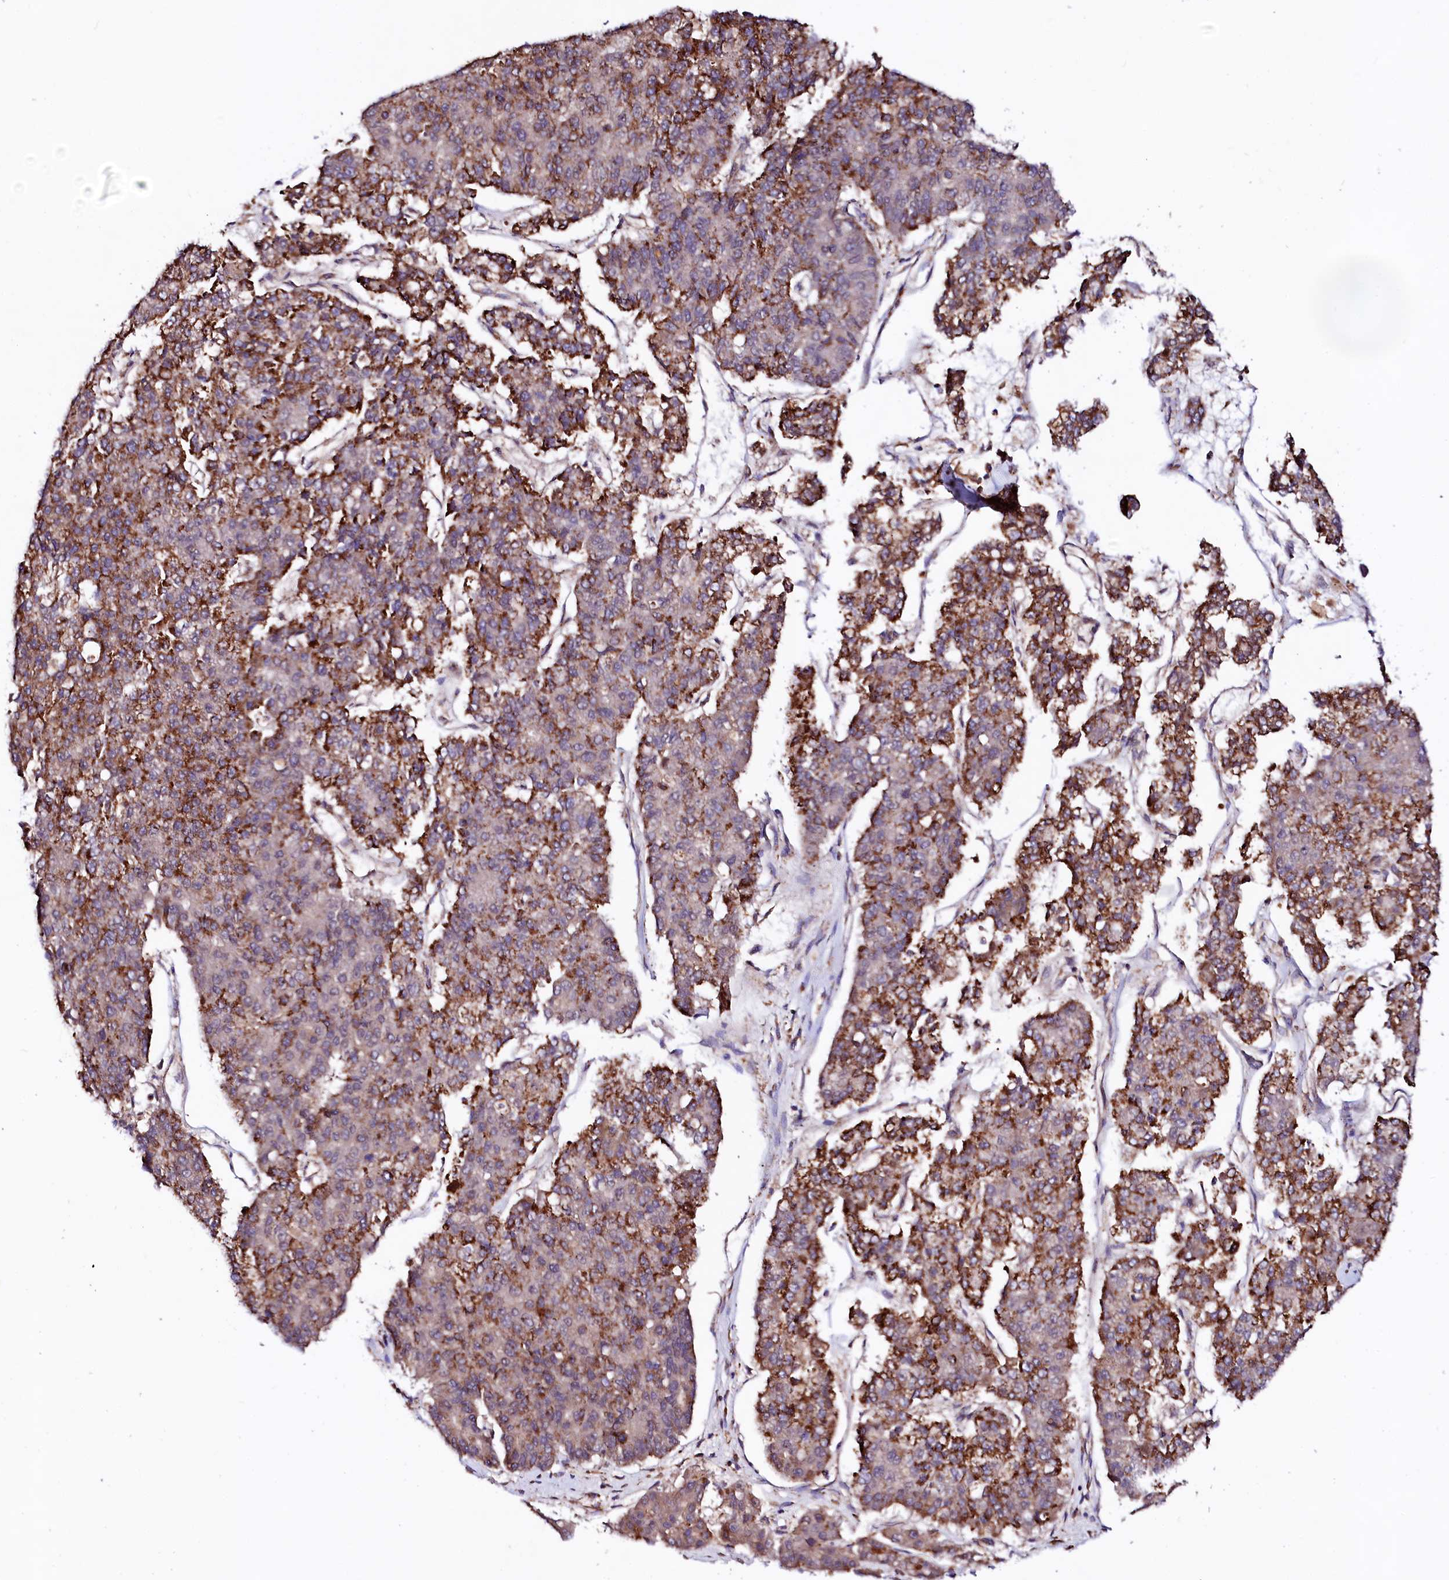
{"staining": {"intensity": "strong", "quantity": "25%-75%", "location": "cytoplasmic/membranous"}, "tissue": "pancreatic cancer", "cell_type": "Tumor cells", "image_type": "cancer", "snomed": [{"axis": "morphology", "description": "Adenocarcinoma, NOS"}, {"axis": "topography", "description": "Pancreas"}], "caption": "Pancreatic adenocarcinoma tissue reveals strong cytoplasmic/membranous positivity in about 25%-75% of tumor cells Using DAB (3,3'-diaminobenzidine) (brown) and hematoxylin (blue) stains, captured at high magnification using brightfield microscopy.", "gene": "UBE3C", "patient": {"sex": "male", "age": 50}}